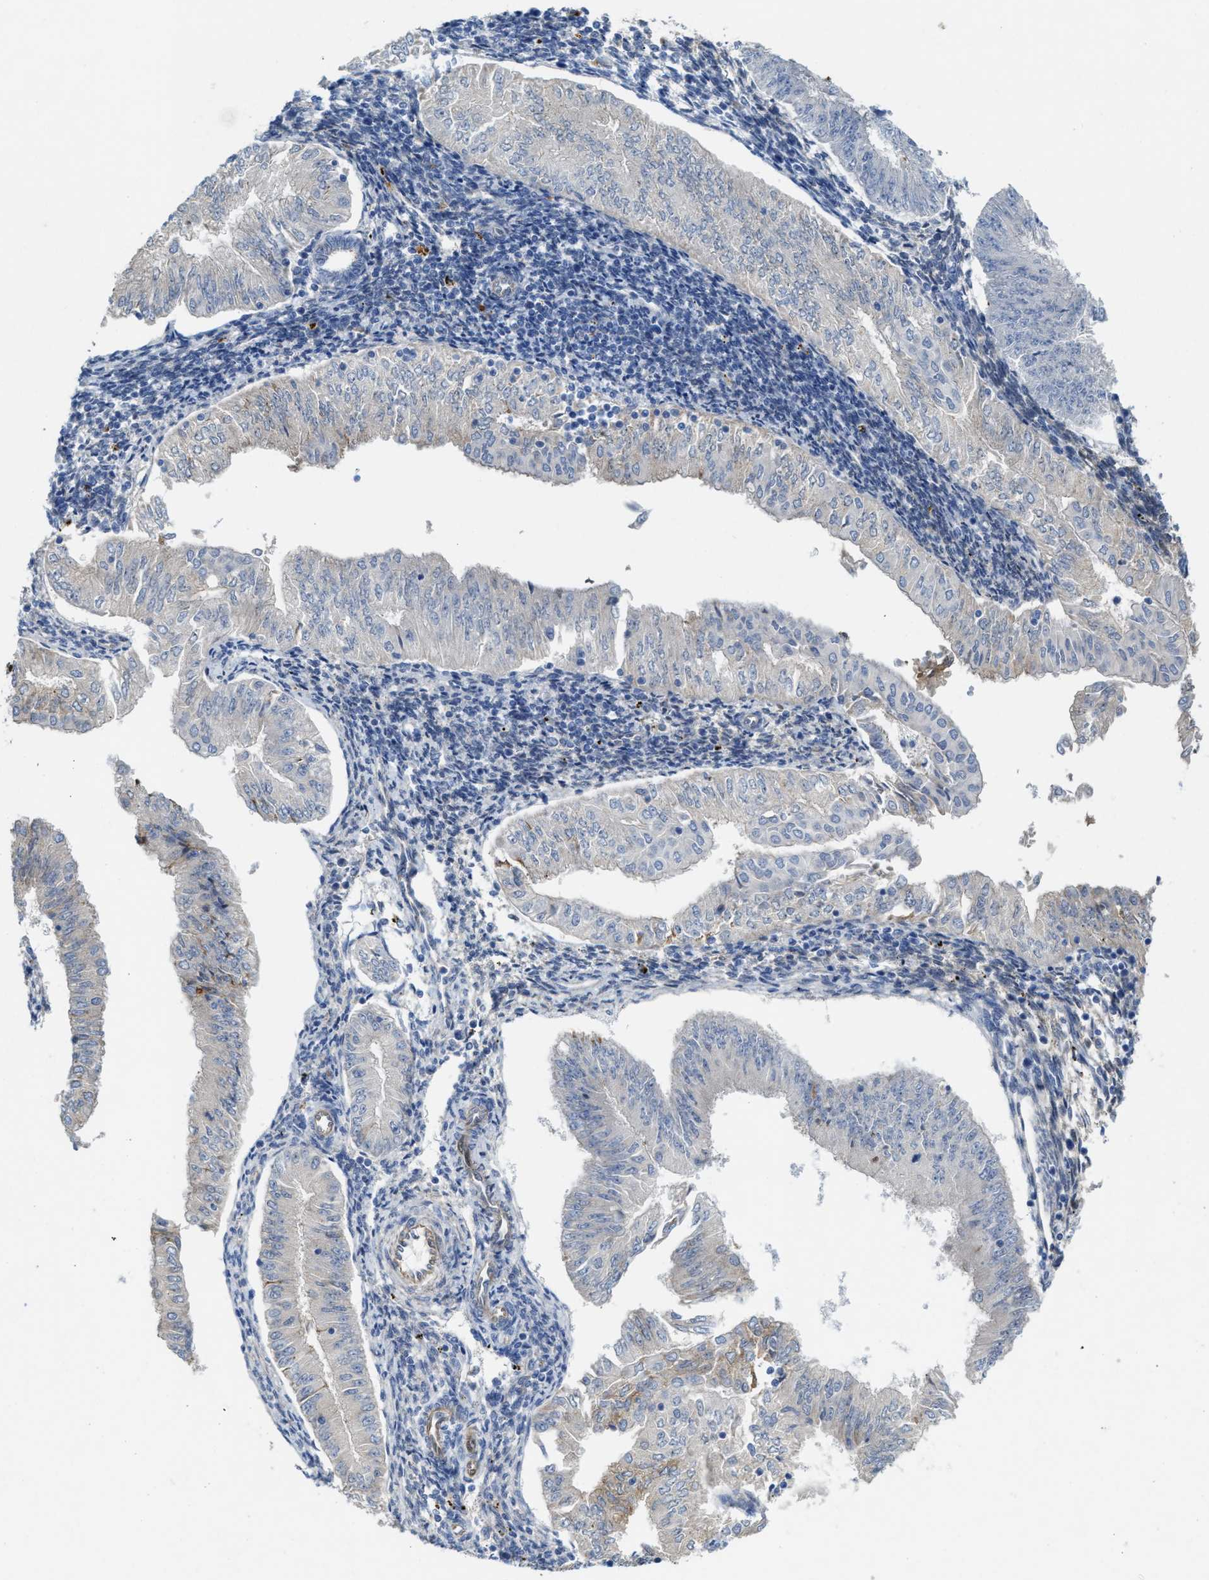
{"staining": {"intensity": "negative", "quantity": "none", "location": "none"}, "tissue": "endometrial cancer", "cell_type": "Tumor cells", "image_type": "cancer", "snomed": [{"axis": "morphology", "description": "Normal tissue, NOS"}, {"axis": "morphology", "description": "Adenocarcinoma, NOS"}, {"axis": "topography", "description": "Endometrium"}], "caption": "Immunohistochemical staining of human endometrial adenocarcinoma exhibits no significant positivity in tumor cells.", "gene": "ASS1", "patient": {"sex": "female", "age": 53}}